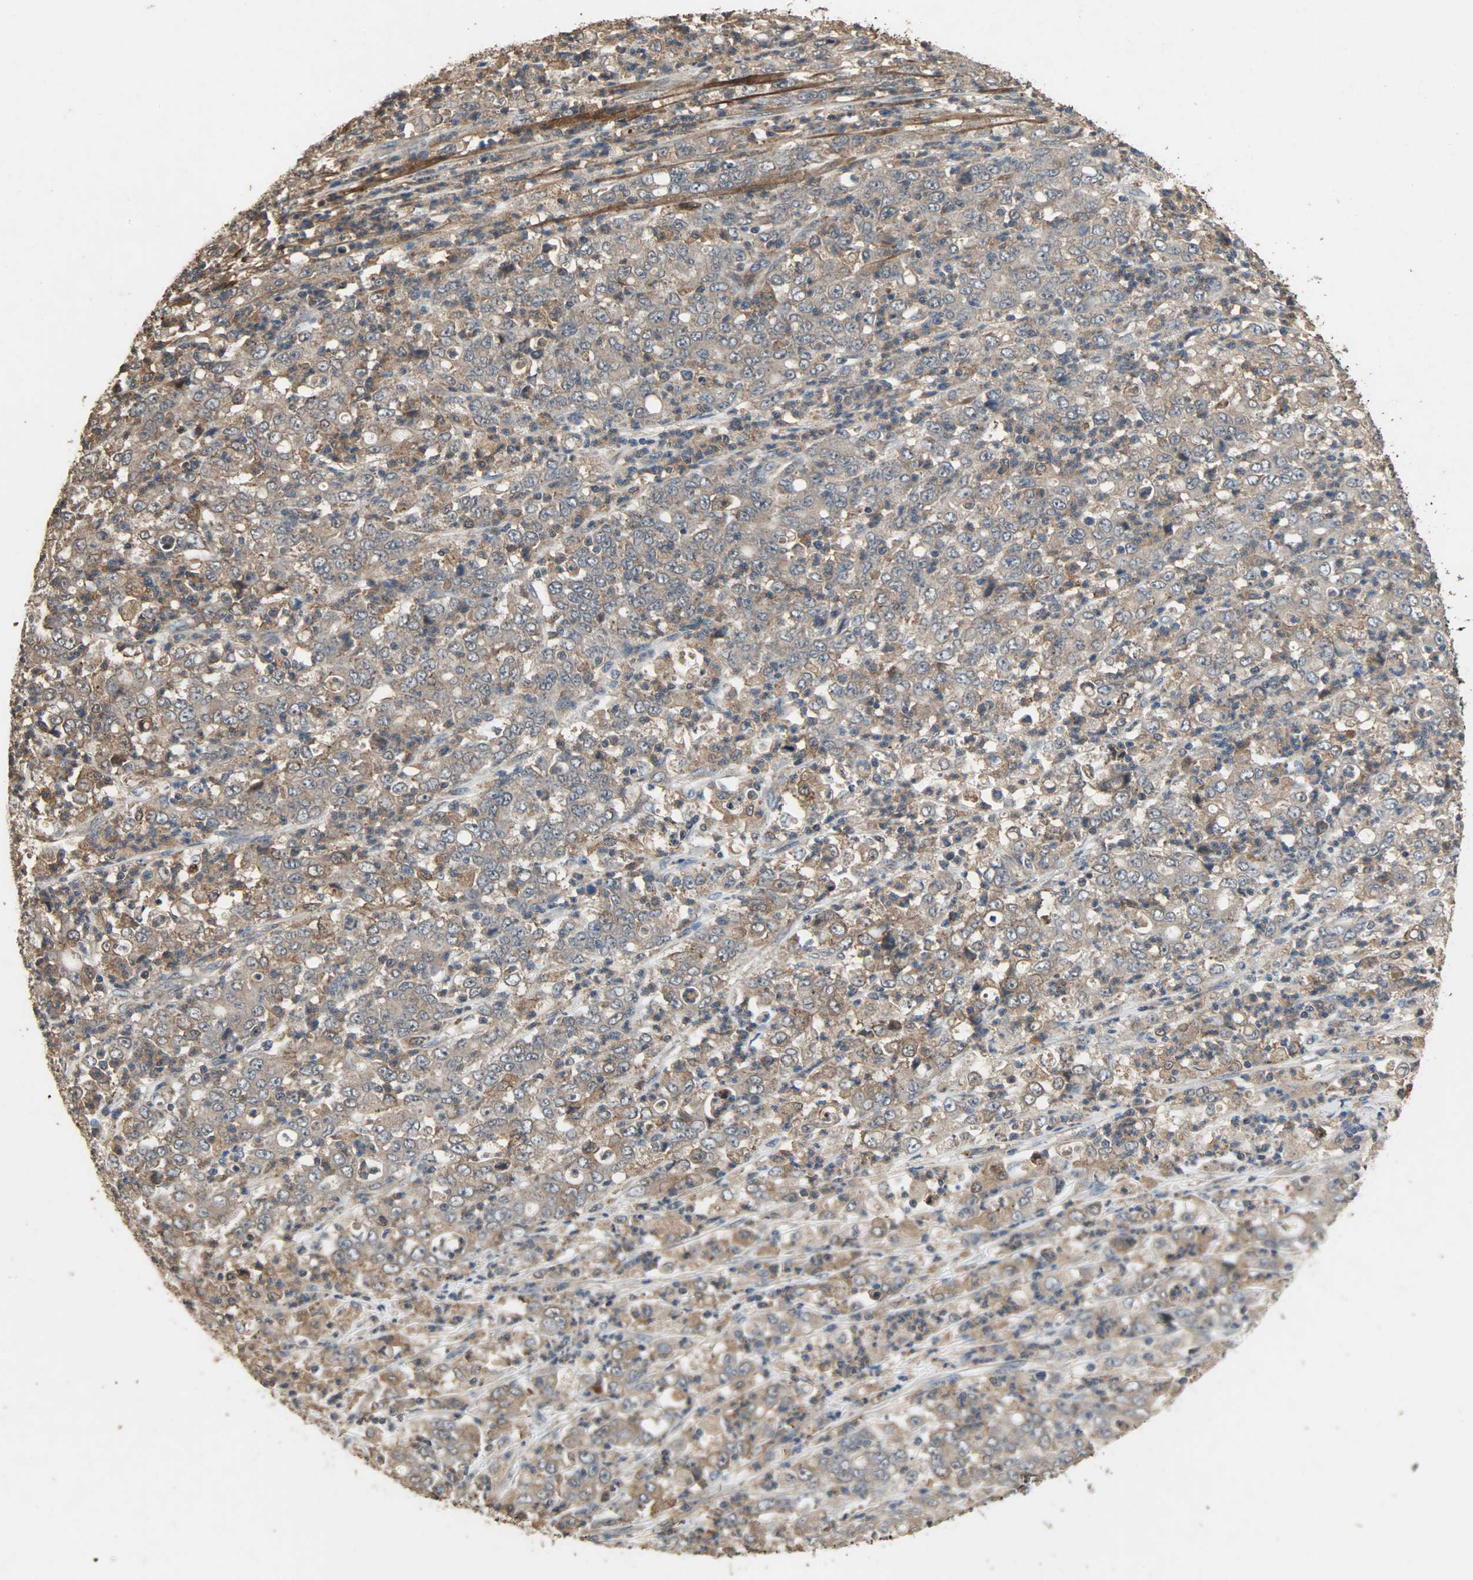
{"staining": {"intensity": "moderate", "quantity": ">75%", "location": "cytoplasmic/membranous"}, "tissue": "stomach cancer", "cell_type": "Tumor cells", "image_type": "cancer", "snomed": [{"axis": "morphology", "description": "Adenocarcinoma, NOS"}, {"axis": "topography", "description": "Stomach, lower"}], "caption": "The histopathology image exhibits staining of adenocarcinoma (stomach), revealing moderate cytoplasmic/membranous protein expression (brown color) within tumor cells. The staining was performed using DAB, with brown indicating positive protein expression. Nuclei are stained blue with hematoxylin.", "gene": "CDKN2C", "patient": {"sex": "female", "age": 71}}